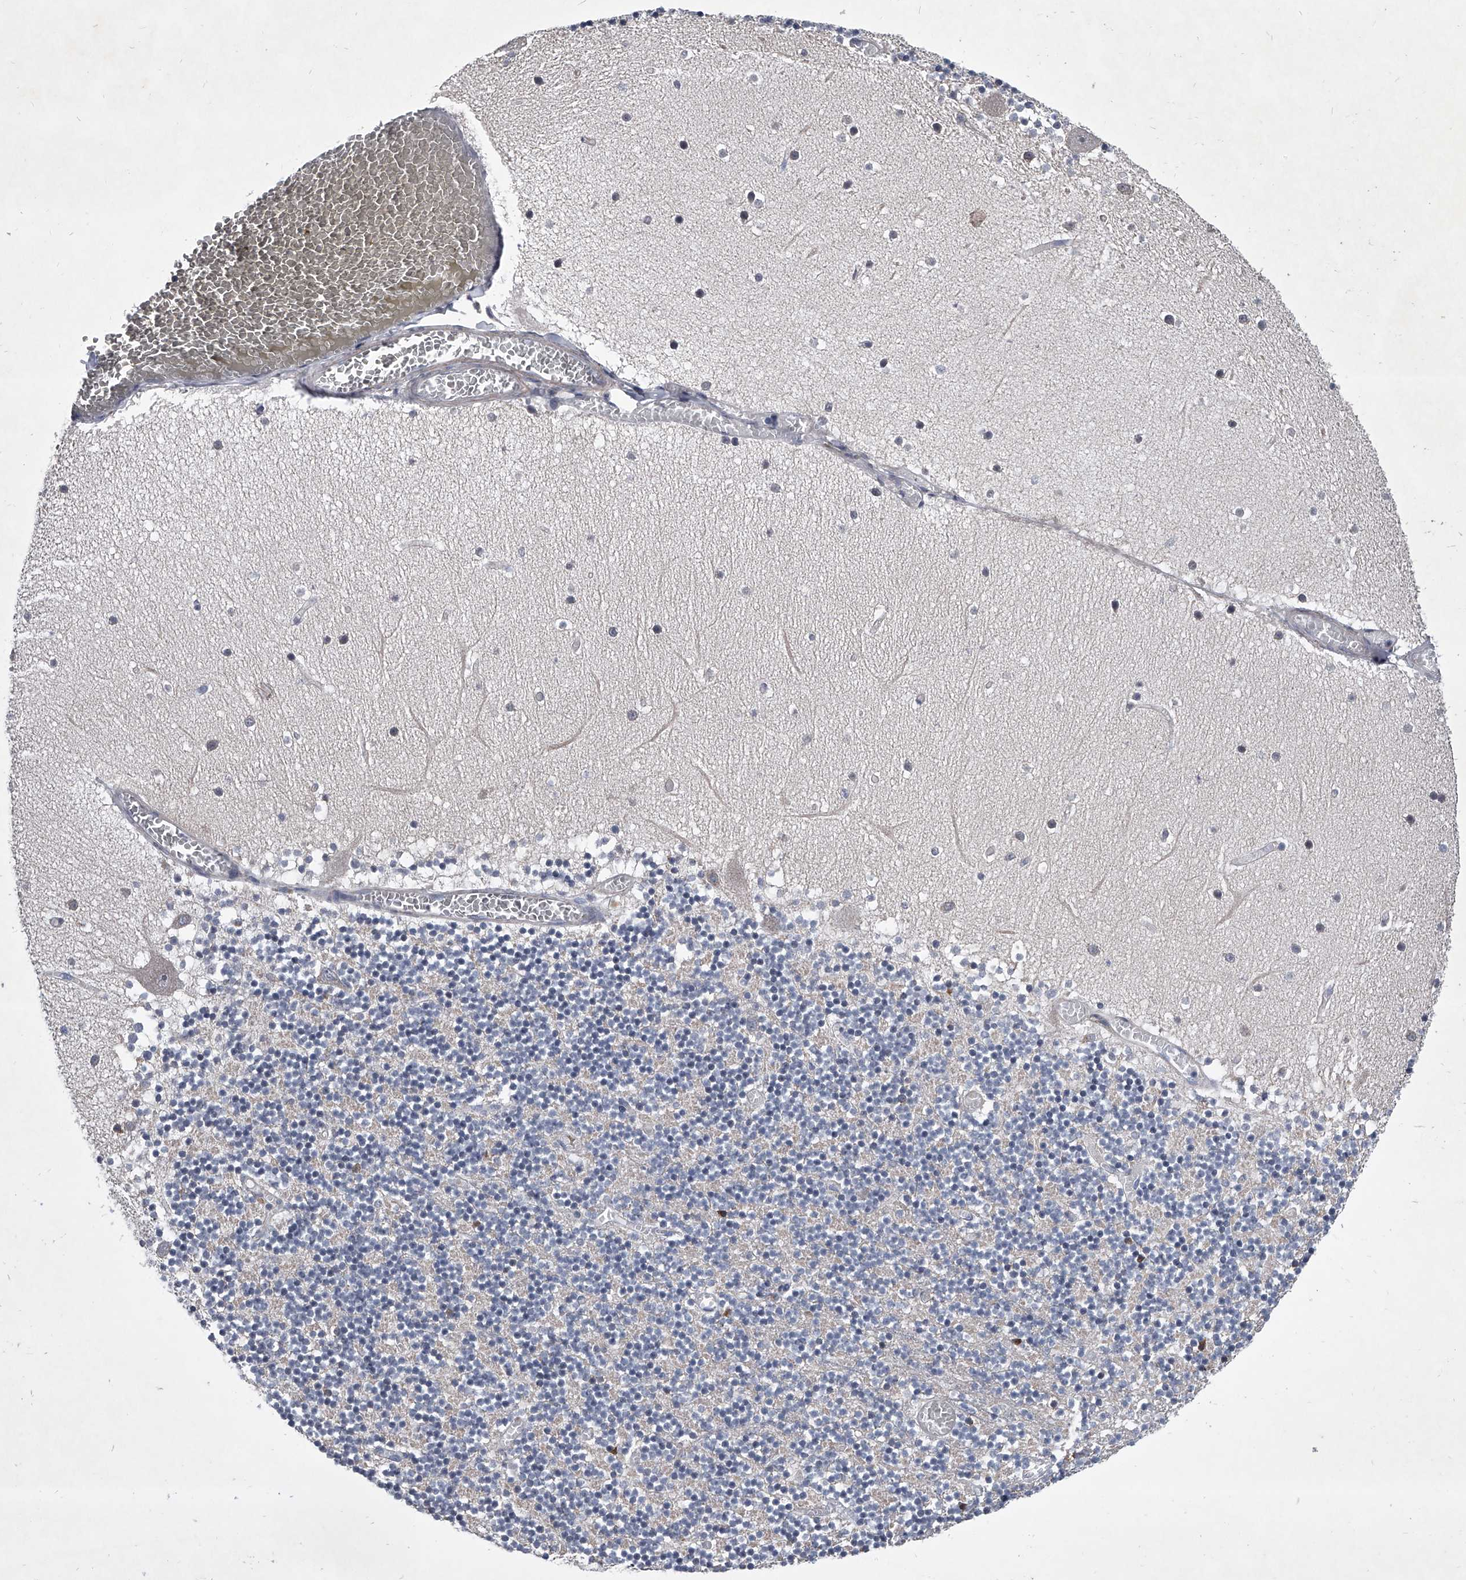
{"staining": {"intensity": "negative", "quantity": "none", "location": "none"}, "tissue": "cerebellum", "cell_type": "Cells in granular layer", "image_type": "normal", "snomed": [{"axis": "morphology", "description": "Normal tissue, NOS"}, {"axis": "topography", "description": "Cerebellum"}], "caption": "DAB (3,3'-diaminobenzidine) immunohistochemical staining of normal cerebellum exhibits no significant expression in cells in granular layer. (Brightfield microscopy of DAB IHC at high magnification).", "gene": "ZNF76", "patient": {"sex": "female", "age": 28}}